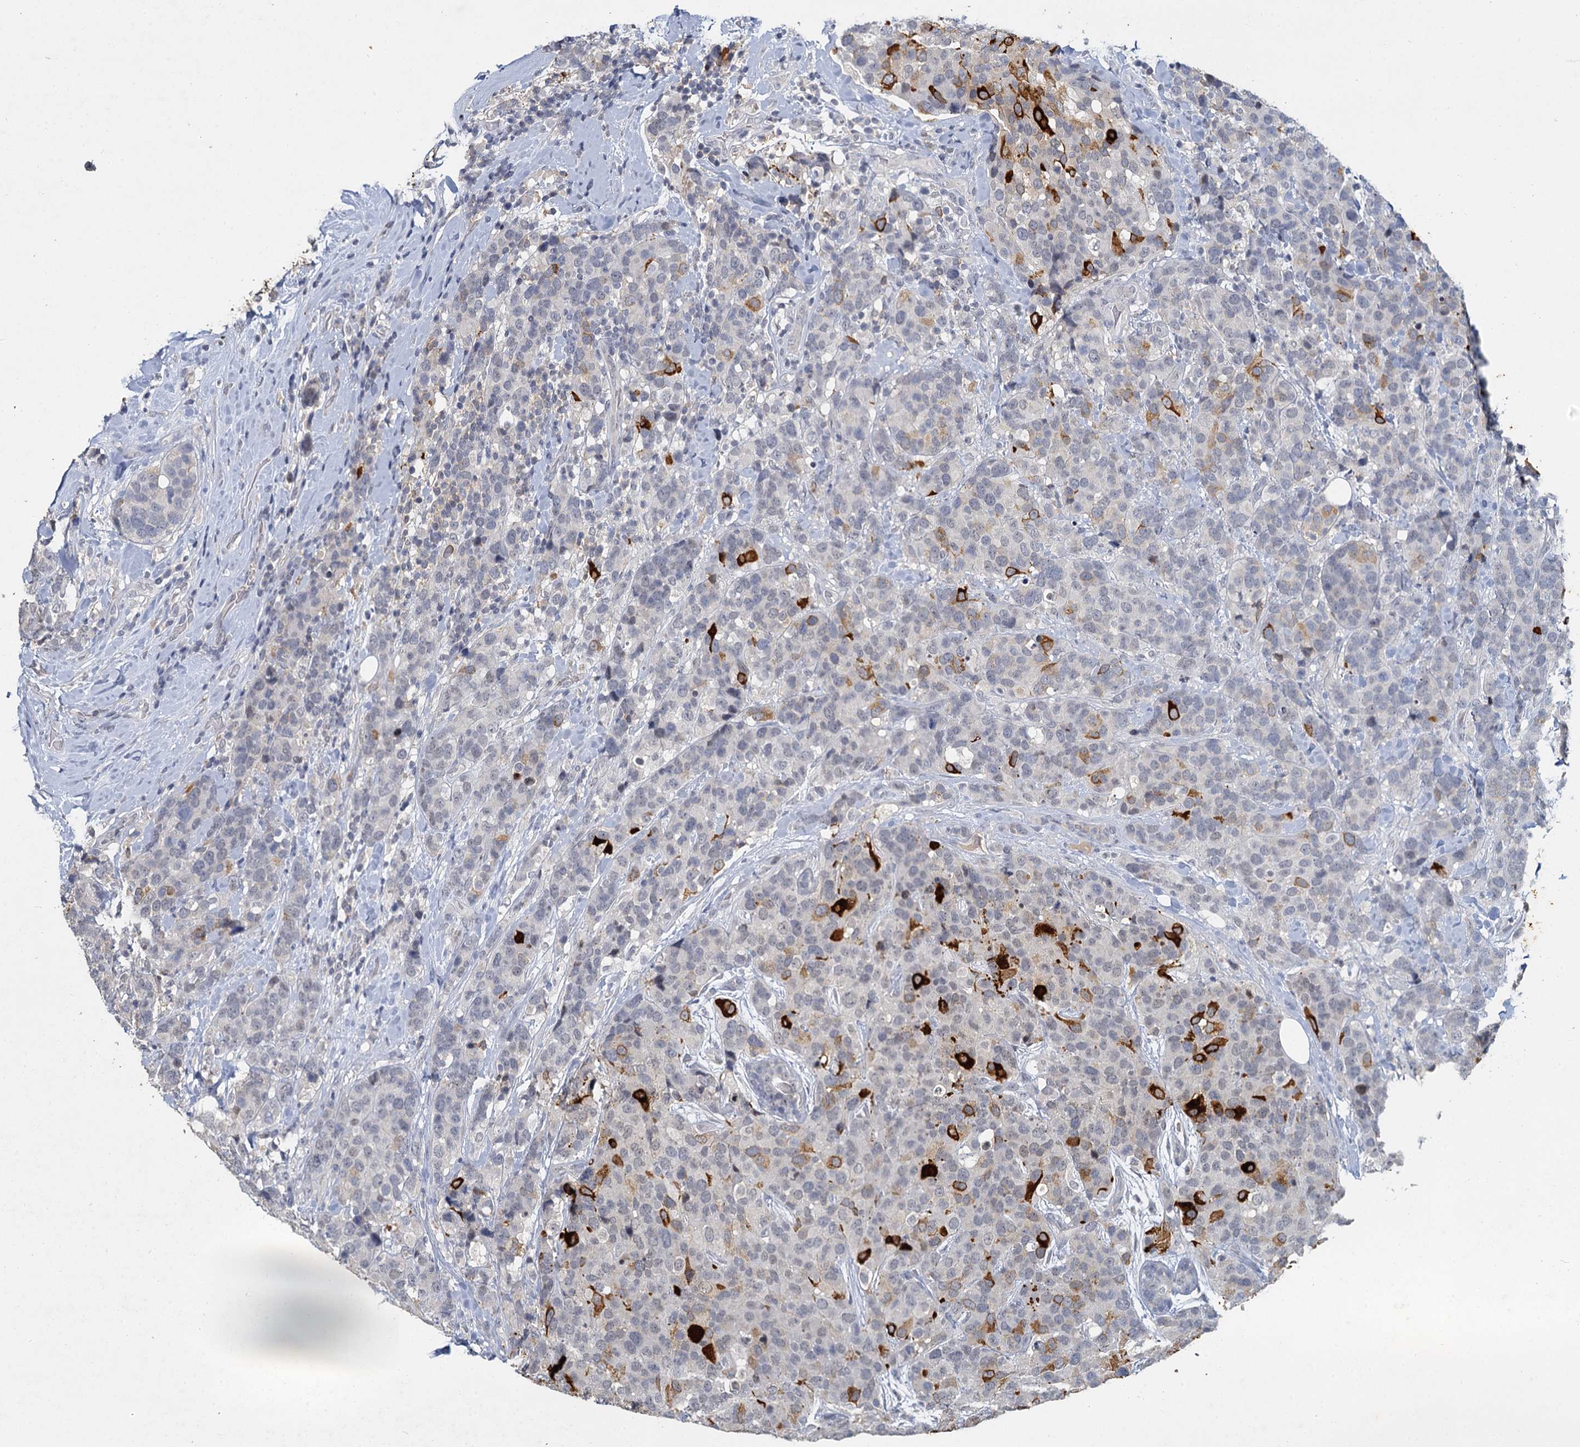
{"staining": {"intensity": "strong", "quantity": "<25%", "location": "cytoplasmic/membranous"}, "tissue": "breast cancer", "cell_type": "Tumor cells", "image_type": "cancer", "snomed": [{"axis": "morphology", "description": "Lobular carcinoma"}, {"axis": "topography", "description": "Breast"}], "caption": "This photomicrograph displays breast cancer (lobular carcinoma) stained with IHC to label a protein in brown. The cytoplasmic/membranous of tumor cells show strong positivity for the protein. Nuclei are counter-stained blue.", "gene": "MUCL1", "patient": {"sex": "female", "age": 59}}